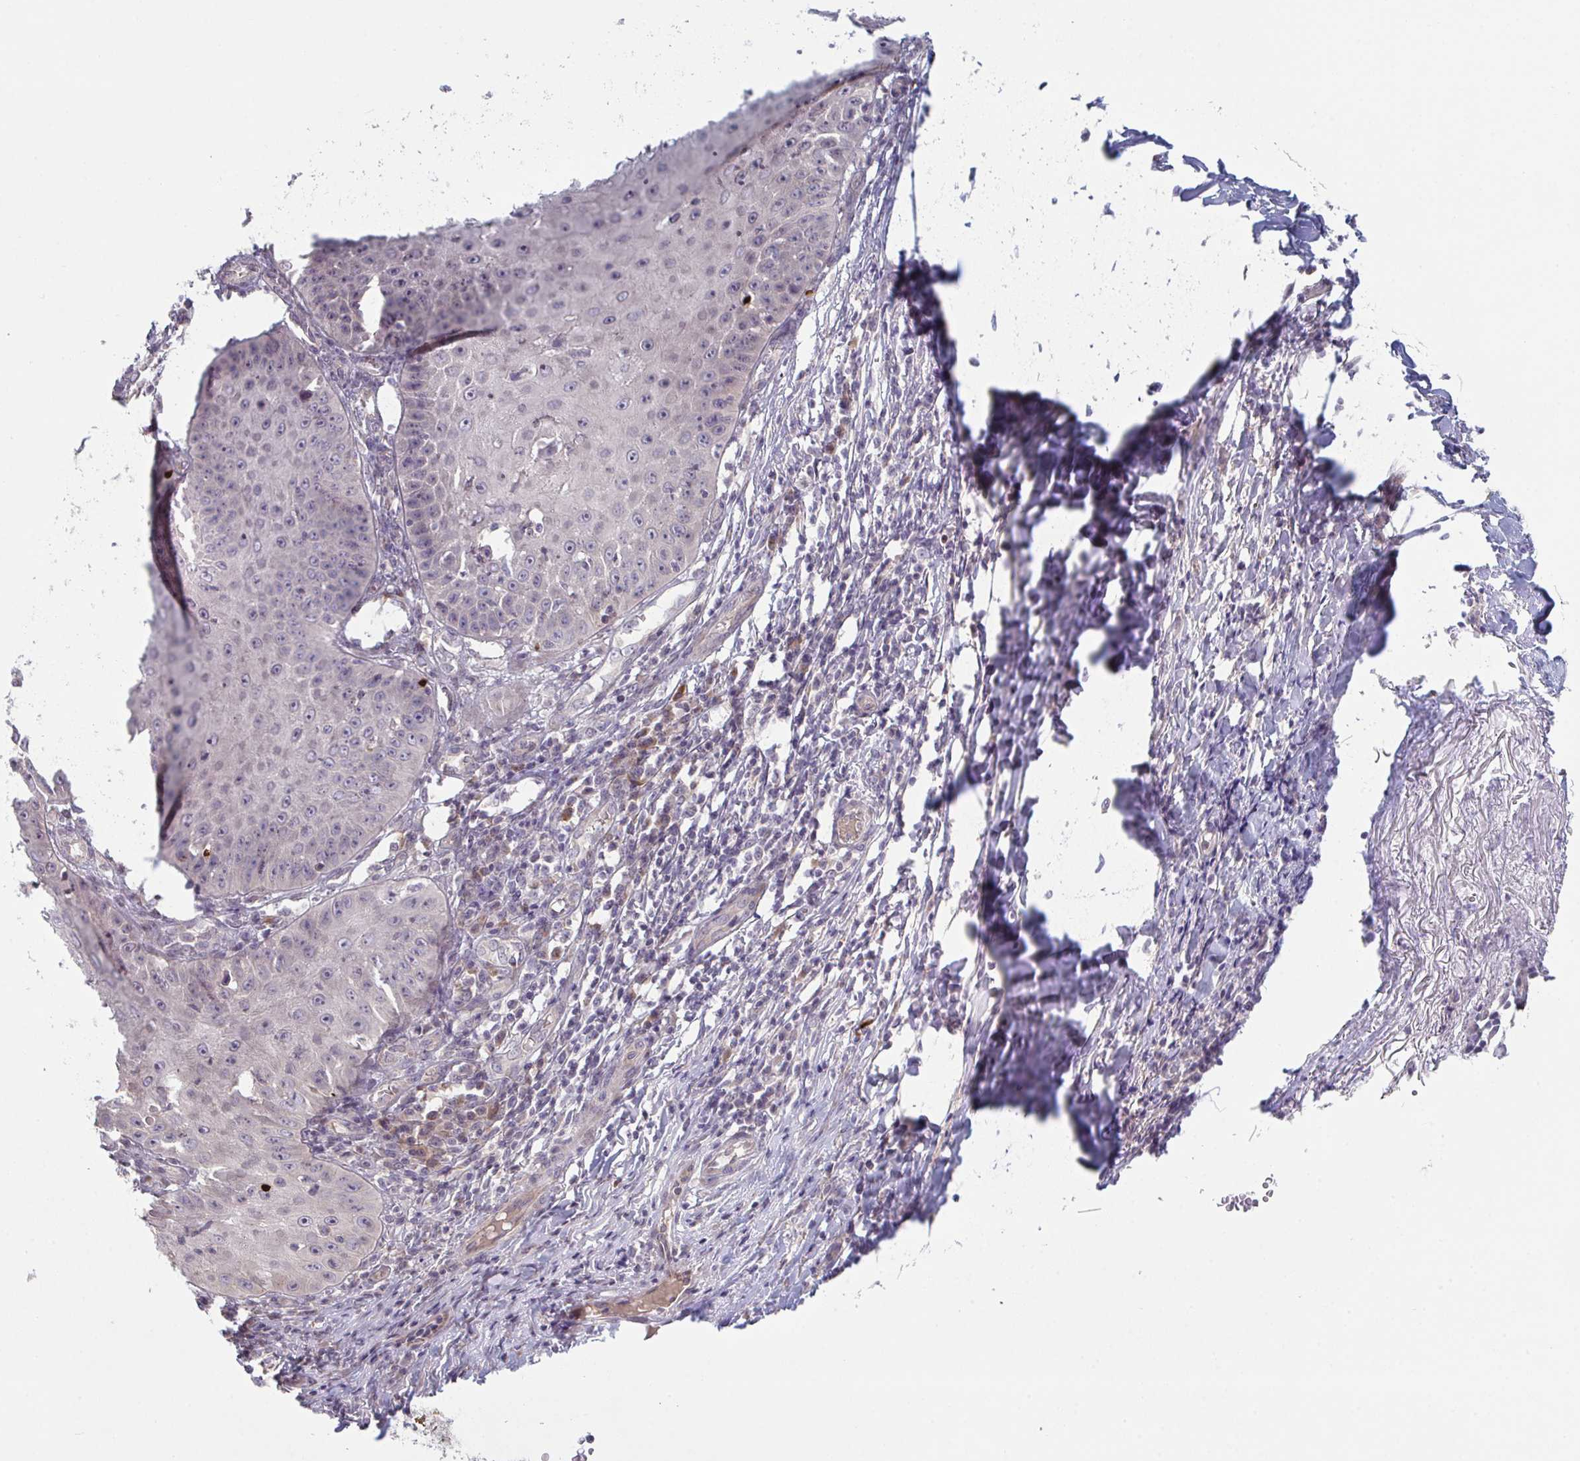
{"staining": {"intensity": "negative", "quantity": "none", "location": "none"}, "tissue": "skin cancer", "cell_type": "Tumor cells", "image_type": "cancer", "snomed": [{"axis": "morphology", "description": "Squamous cell carcinoma, NOS"}, {"axis": "topography", "description": "Skin"}], "caption": "DAB immunohistochemical staining of skin cancer (squamous cell carcinoma) exhibits no significant expression in tumor cells. The staining was performed using DAB to visualize the protein expression in brown, while the nuclei were stained in blue with hematoxylin (Magnification: 20x).", "gene": "ZNF214", "patient": {"sex": "male", "age": 70}}